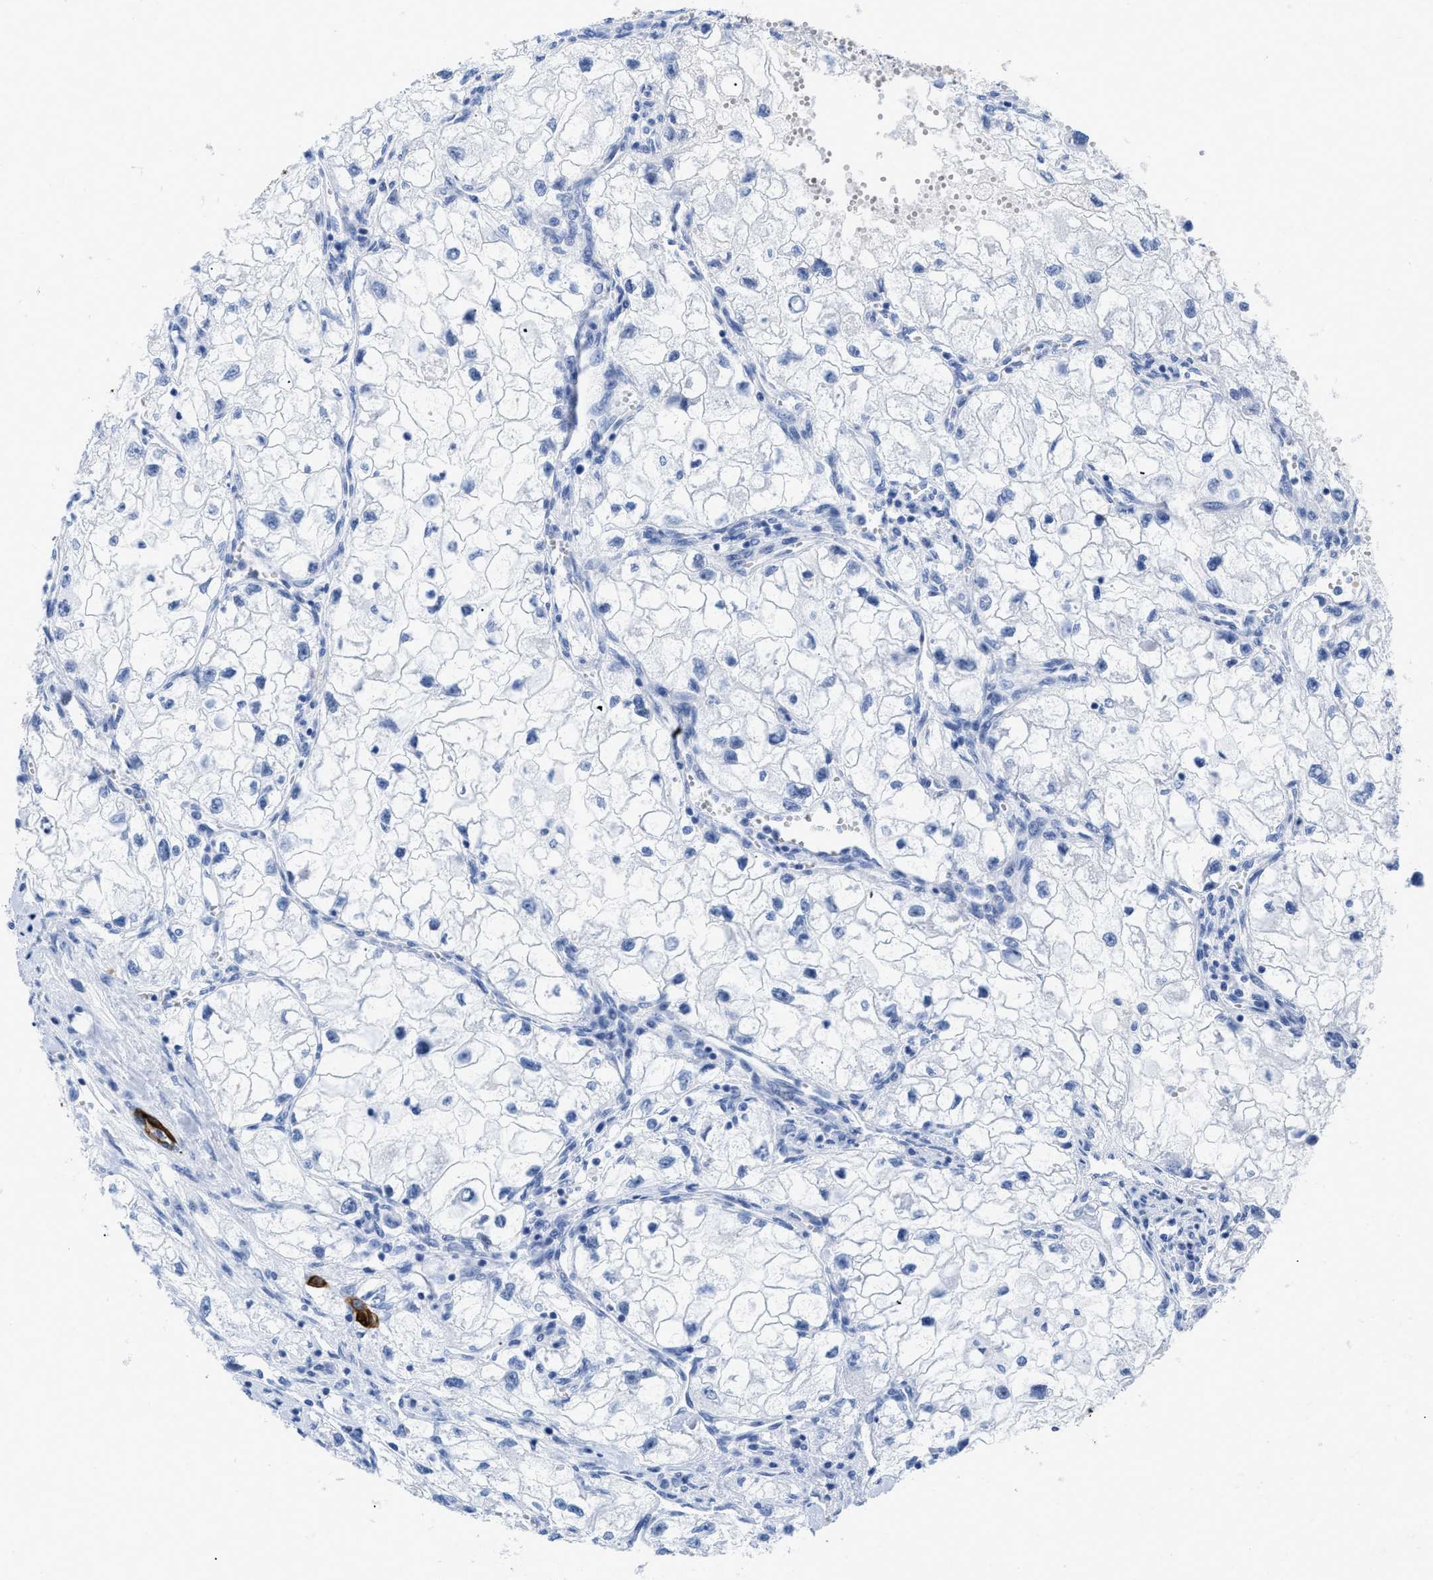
{"staining": {"intensity": "negative", "quantity": "none", "location": "none"}, "tissue": "renal cancer", "cell_type": "Tumor cells", "image_type": "cancer", "snomed": [{"axis": "morphology", "description": "Adenocarcinoma, NOS"}, {"axis": "topography", "description": "Kidney"}], "caption": "Tumor cells are negative for protein expression in human adenocarcinoma (renal).", "gene": "DUSP26", "patient": {"sex": "female", "age": 70}}